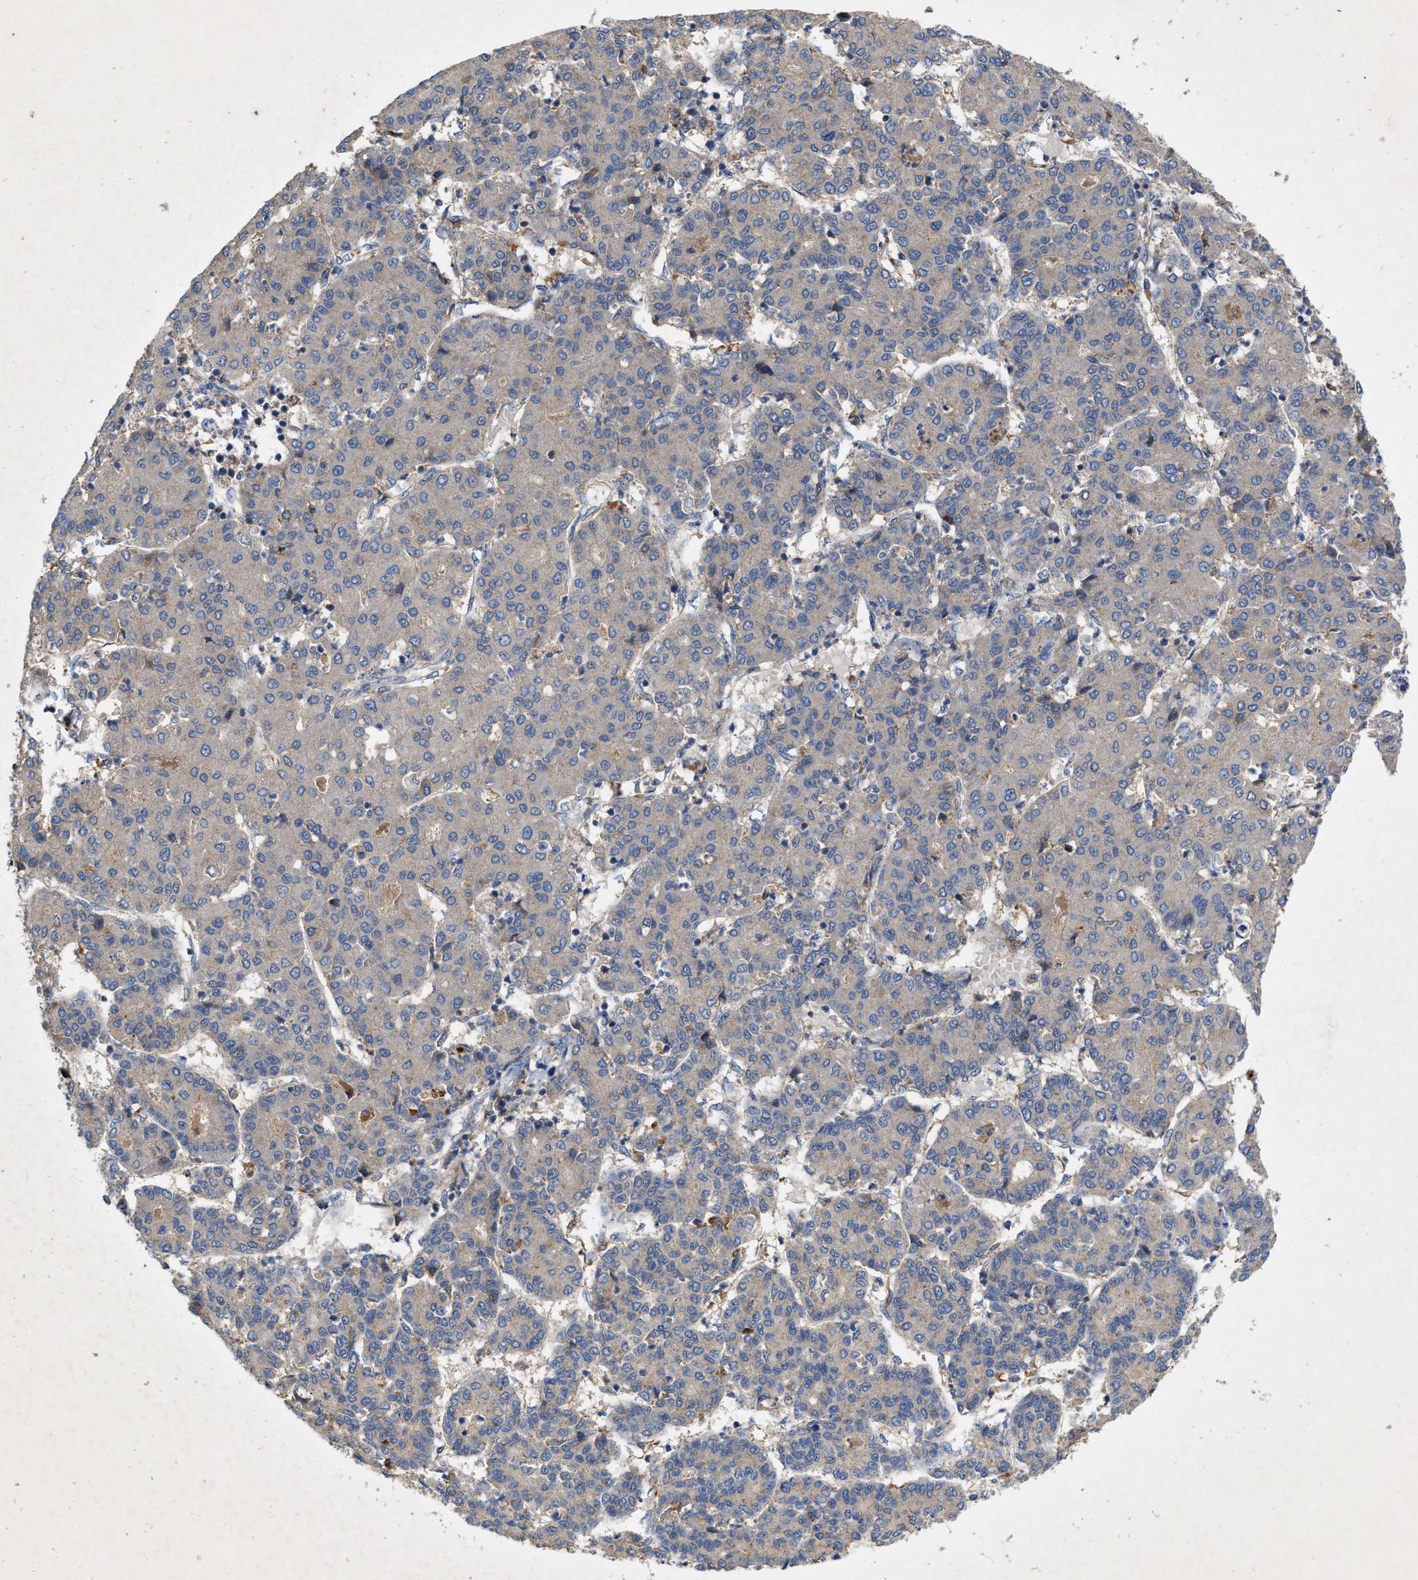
{"staining": {"intensity": "weak", "quantity": "<25%", "location": "cytoplasmic/membranous"}, "tissue": "liver cancer", "cell_type": "Tumor cells", "image_type": "cancer", "snomed": [{"axis": "morphology", "description": "Carcinoma, Hepatocellular, NOS"}, {"axis": "topography", "description": "Liver"}], "caption": "The photomicrograph displays no significant positivity in tumor cells of hepatocellular carcinoma (liver).", "gene": "LPAR2", "patient": {"sex": "male", "age": 65}}